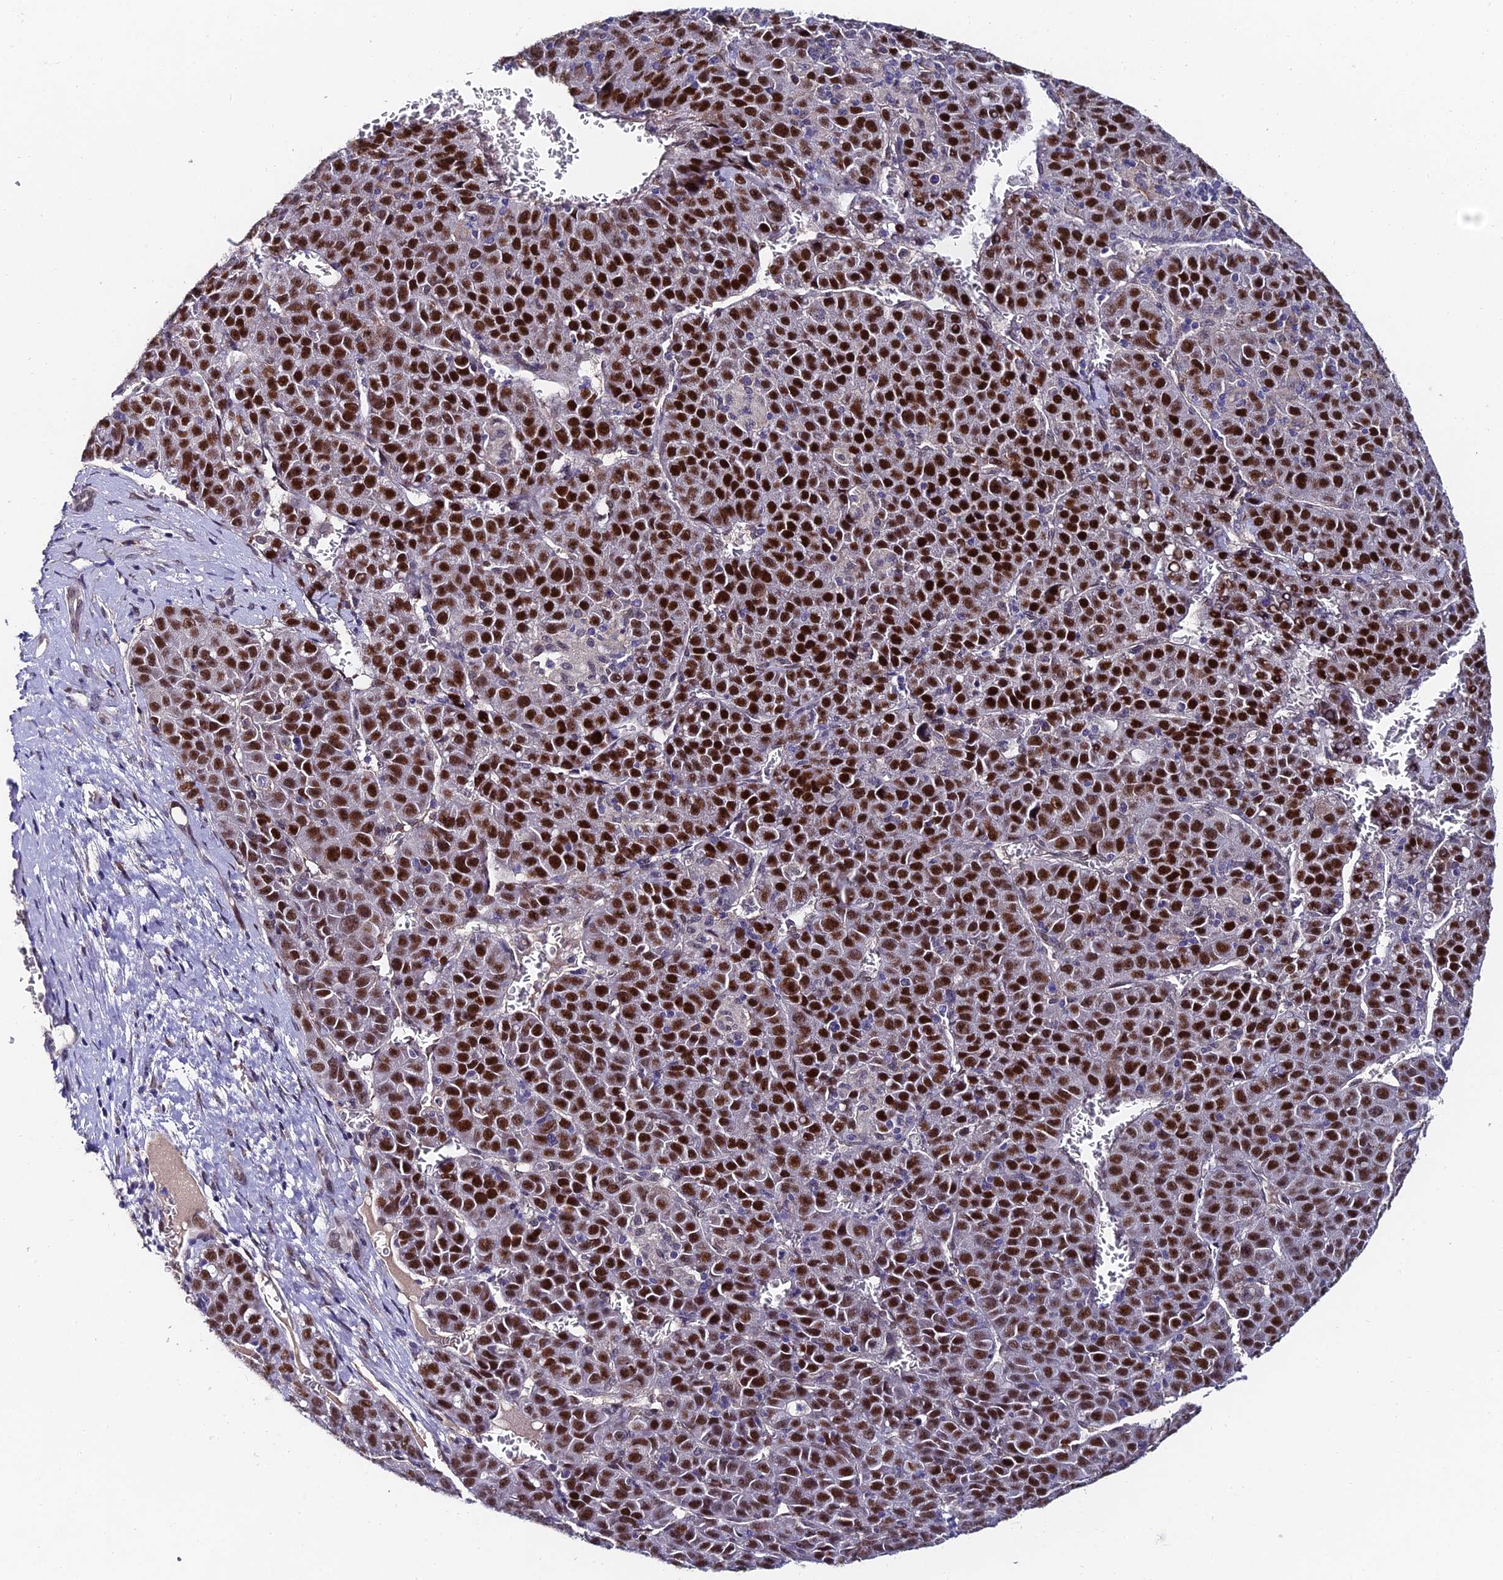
{"staining": {"intensity": "strong", "quantity": ">75%", "location": "nuclear"}, "tissue": "liver cancer", "cell_type": "Tumor cells", "image_type": "cancer", "snomed": [{"axis": "morphology", "description": "Carcinoma, Hepatocellular, NOS"}, {"axis": "topography", "description": "Liver"}], "caption": "This histopathology image shows immunohistochemistry (IHC) staining of liver cancer (hepatocellular carcinoma), with high strong nuclear staining in approximately >75% of tumor cells.", "gene": "TRIM24", "patient": {"sex": "female", "age": 53}}